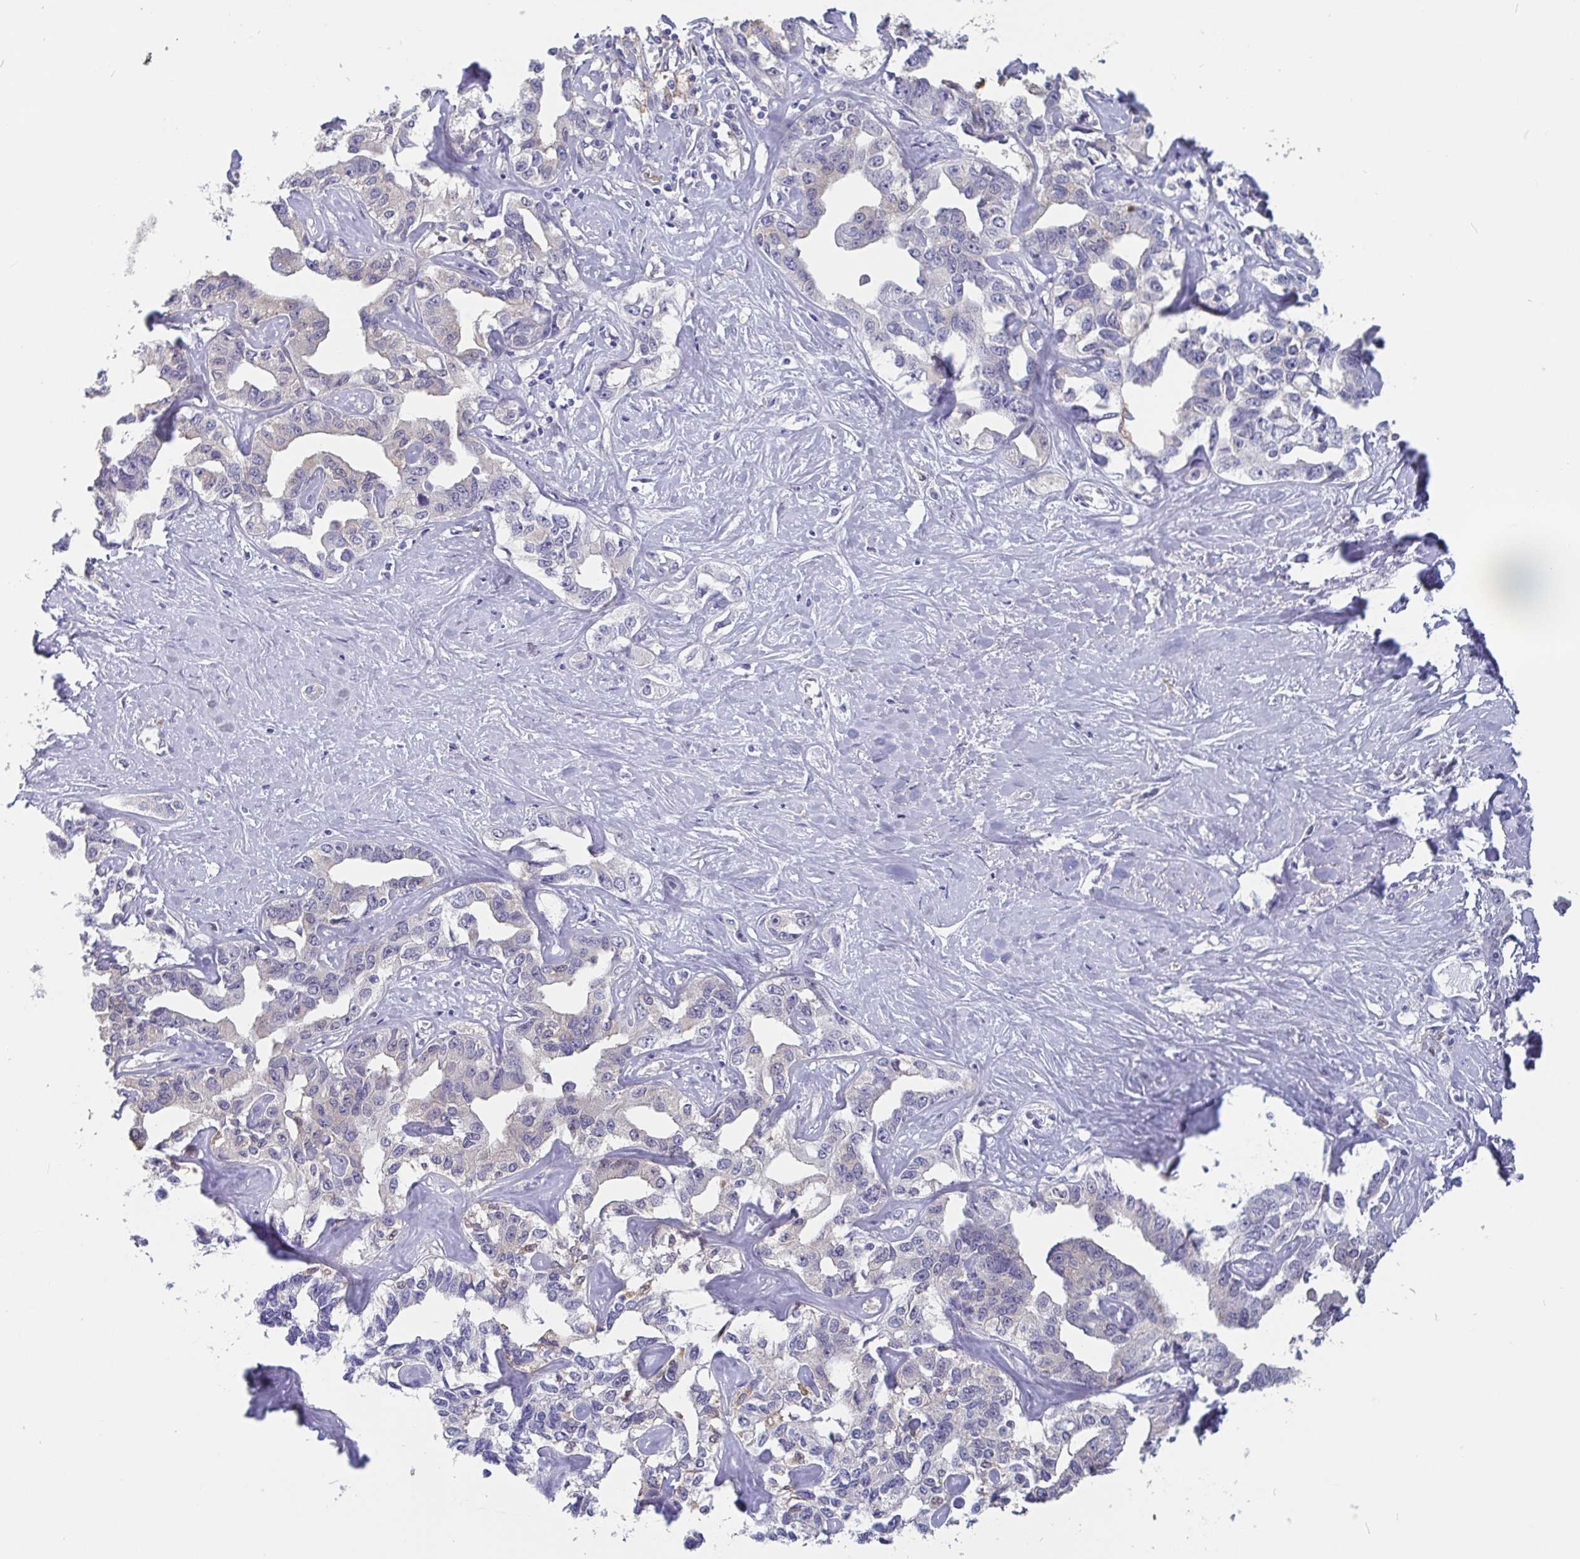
{"staining": {"intensity": "negative", "quantity": "none", "location": "none"}, "tissue": "liver cancer", "cell_type": "Tumor cells", "image_type": "cancer", "snomed": [{"axis": "morphology", "description": "Cholangiocarcinoma"}, {"axis": "topography", "description": "Liver"}], "caption": "Human liver cancer (cholangiocarcinoma) stained for a protein using immunohistochemistry (IHC) demonstrates no positivity in tumor cells.", "gene": "IDH1", "patient": {"sex": "male", "age": 59}}